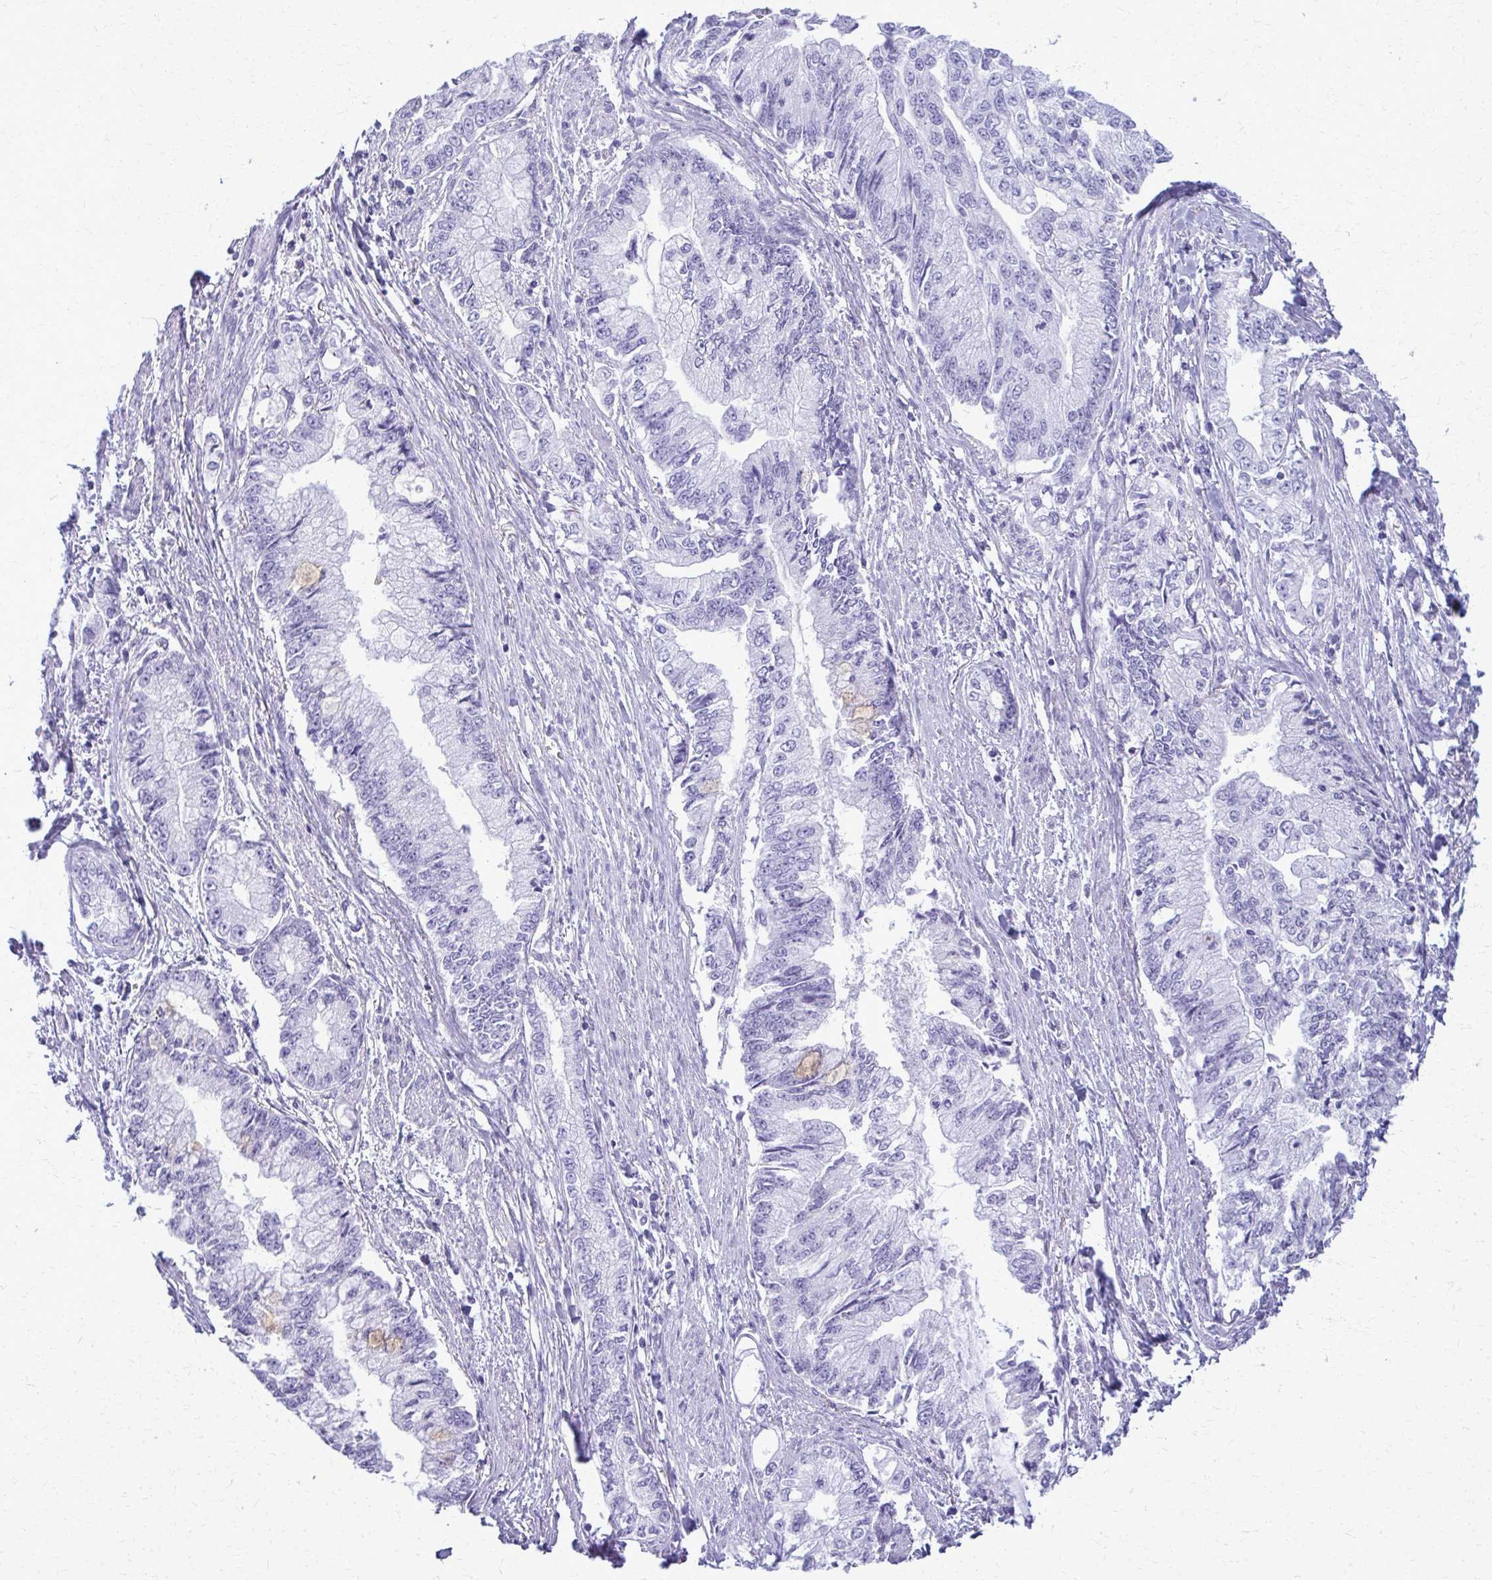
{"staining": {"intensity": "negative", "quantity": "none", "location": "none"}, "tissue": "stomach cancer", "cell_type": "Tumor cells", "image_type": "cancer", "snomed": [{"axis": "morphology", "description": "Adenocarcinoma, NOS"}, {"axis": "topography", "description": "Stomach, upper"}], "caption": "The photomicrograph exhibits no significant expression in tumor cells of stomach cancer.", "gene": "ACSM2B", "patient": {"sex": "female", "age": 74}}